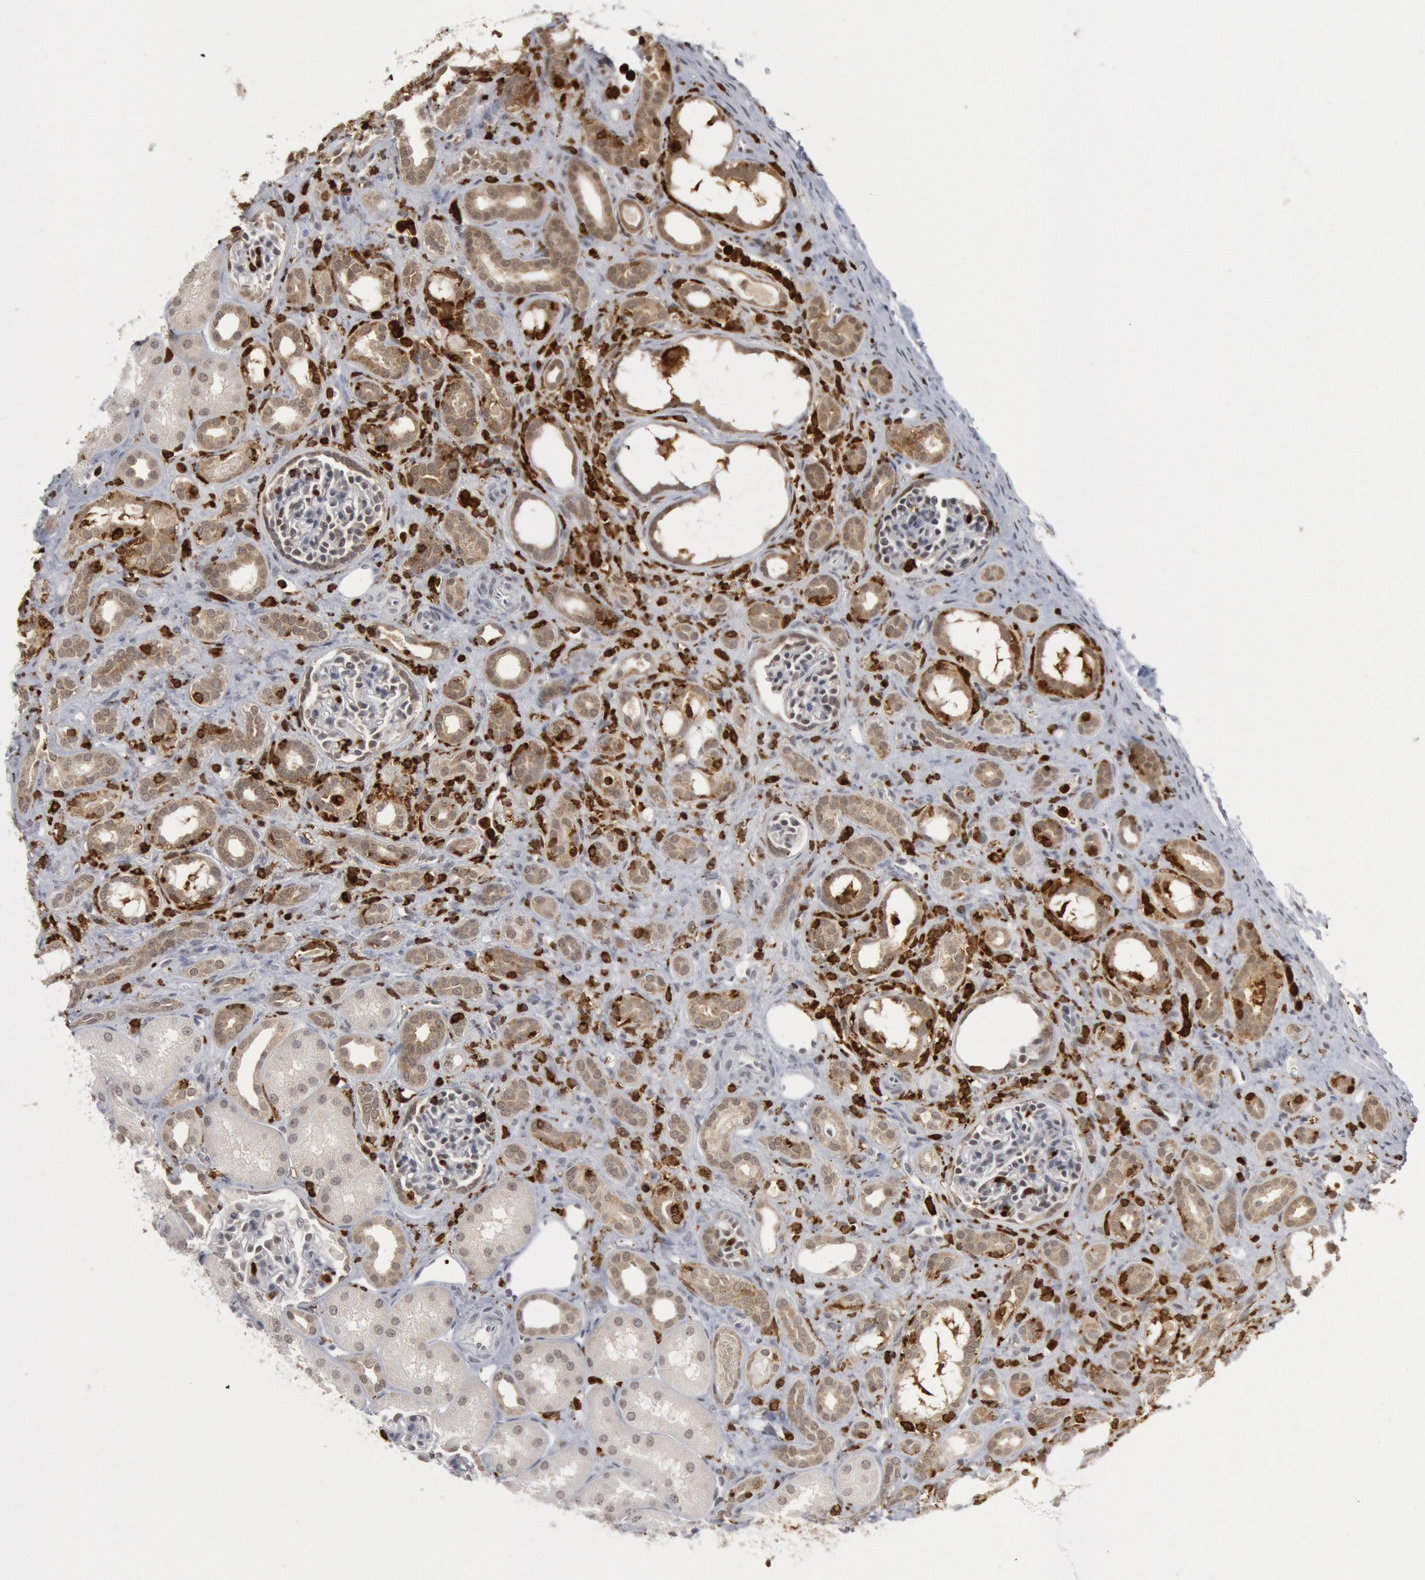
{"staining": {"intensity": "negative", "quantity": "none", "location": "none"}, "tissue": "kidney", "cell_type": "Cells in glomeruli", "image_type": "normal", "snomed": [{"axis": "morphology", "description": "Normal tissue, NOS"}, {"axis": "topography", "description": "Kidney"}], "caption": "Immunohistochemistry (IHC) image of benign kidney: kidney stained with DAB exhibits no significant protein positivity in cells in glomeruli.", "gene": "PTPN6", "patient": {"sex": "male", "age": 7}}